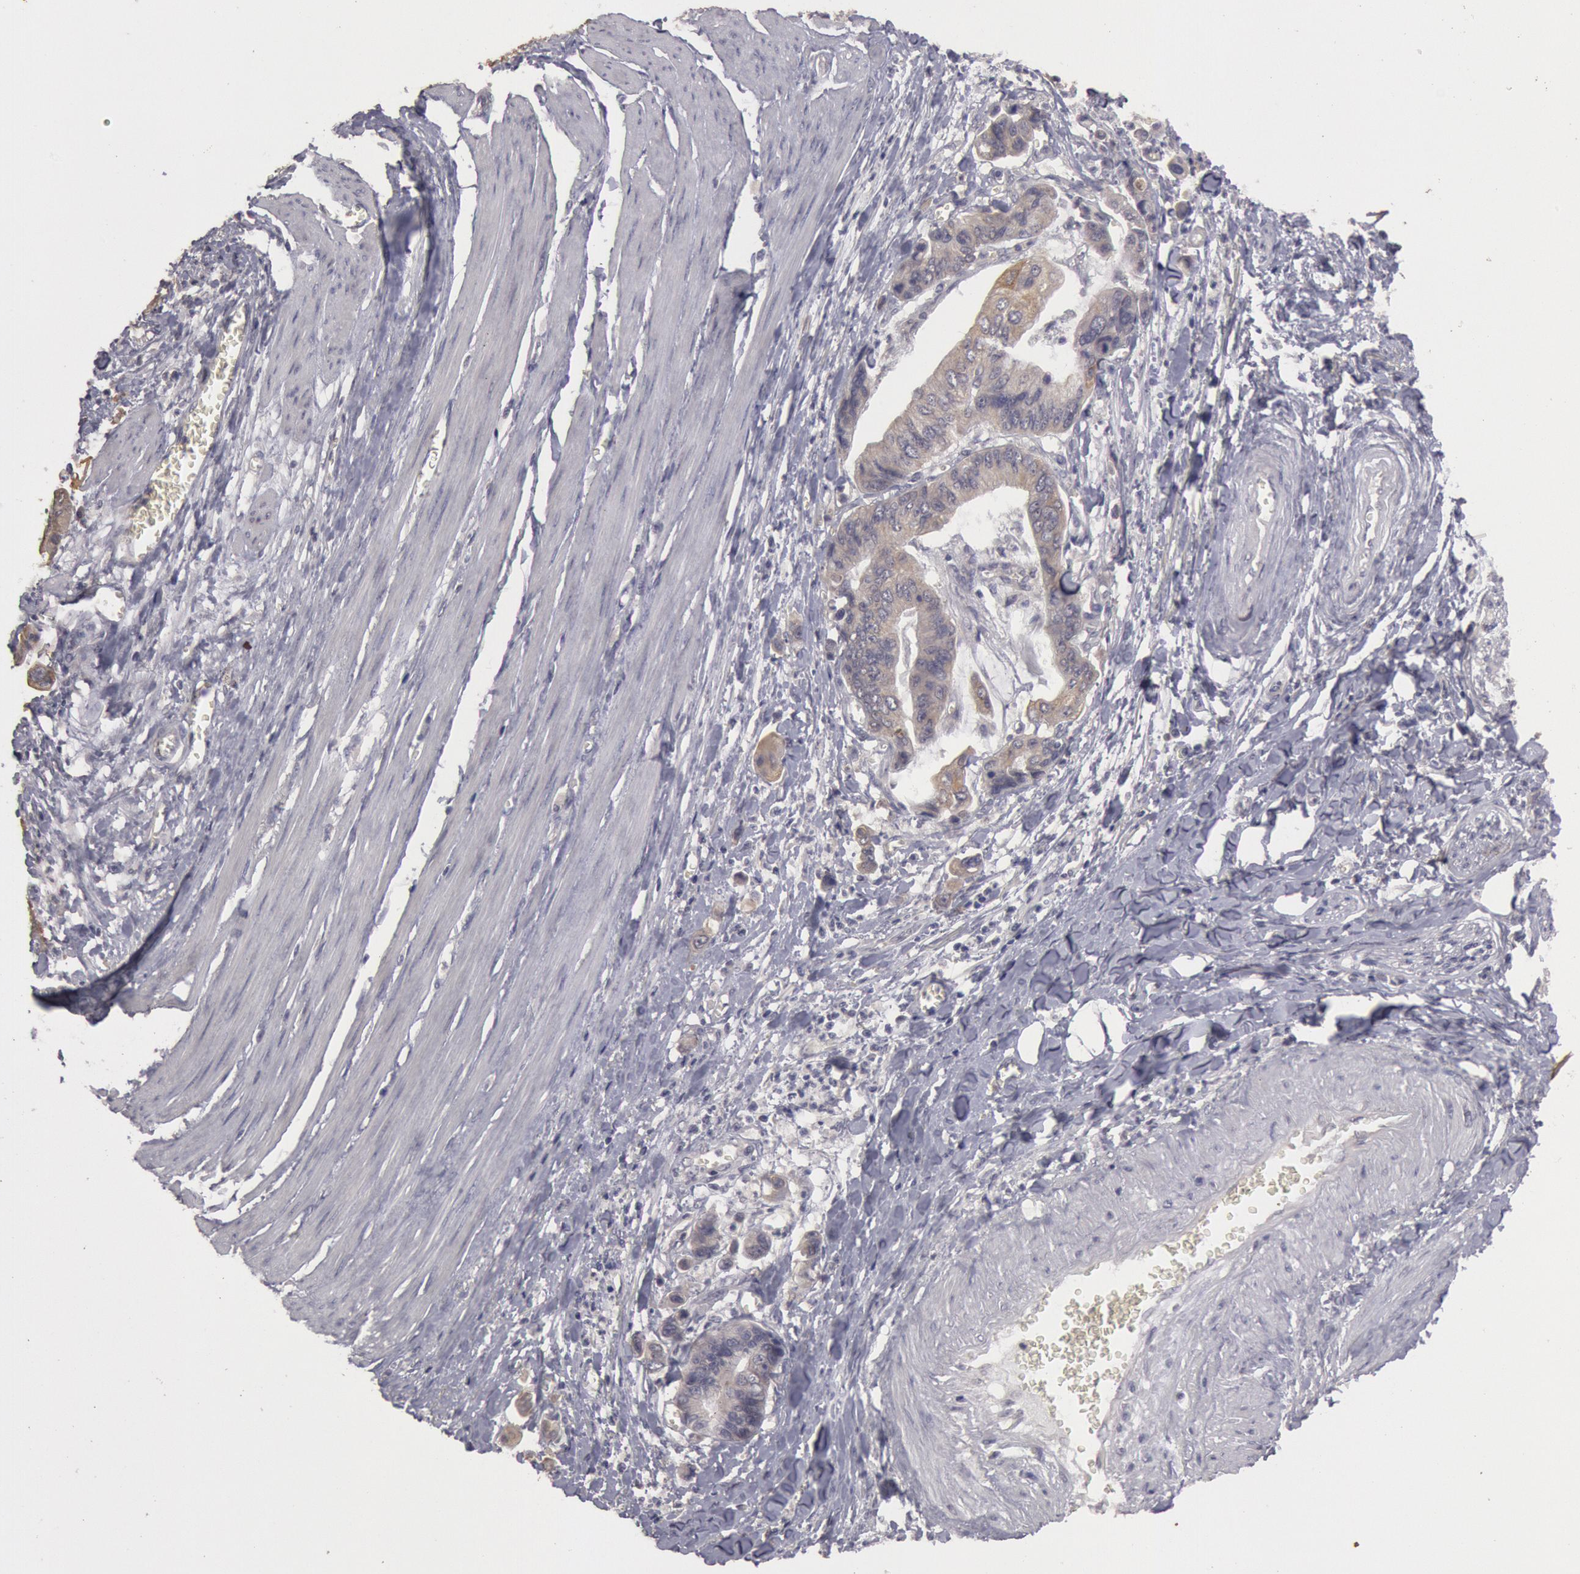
{"staining": {"intensity": "weak", "quantity": "25%-75%", "location": "cytoplasmic/membranous"}, "tissue": "stomach cancer", "cell_type": "Tumor cells", "image_type": "cancer", "snomed": [{"axis": "morphology", "description": "Adenocarcinoma, NOS"}, {"axis": "topography", "description": "Stomach, upper"}], "caption": "Brown immunohistochemical staining in human adenocarcinoma (stomach) exhibits weak cytoplasmic/membranous staining in approximately 25%-75% of tumor cells. (DAB (3,3'-diaminobenzidine) IHC with brightfield microscopy, high magnification).", "gene": "ZFP36L1", "patient": {"sex": "male", "age": 80}}